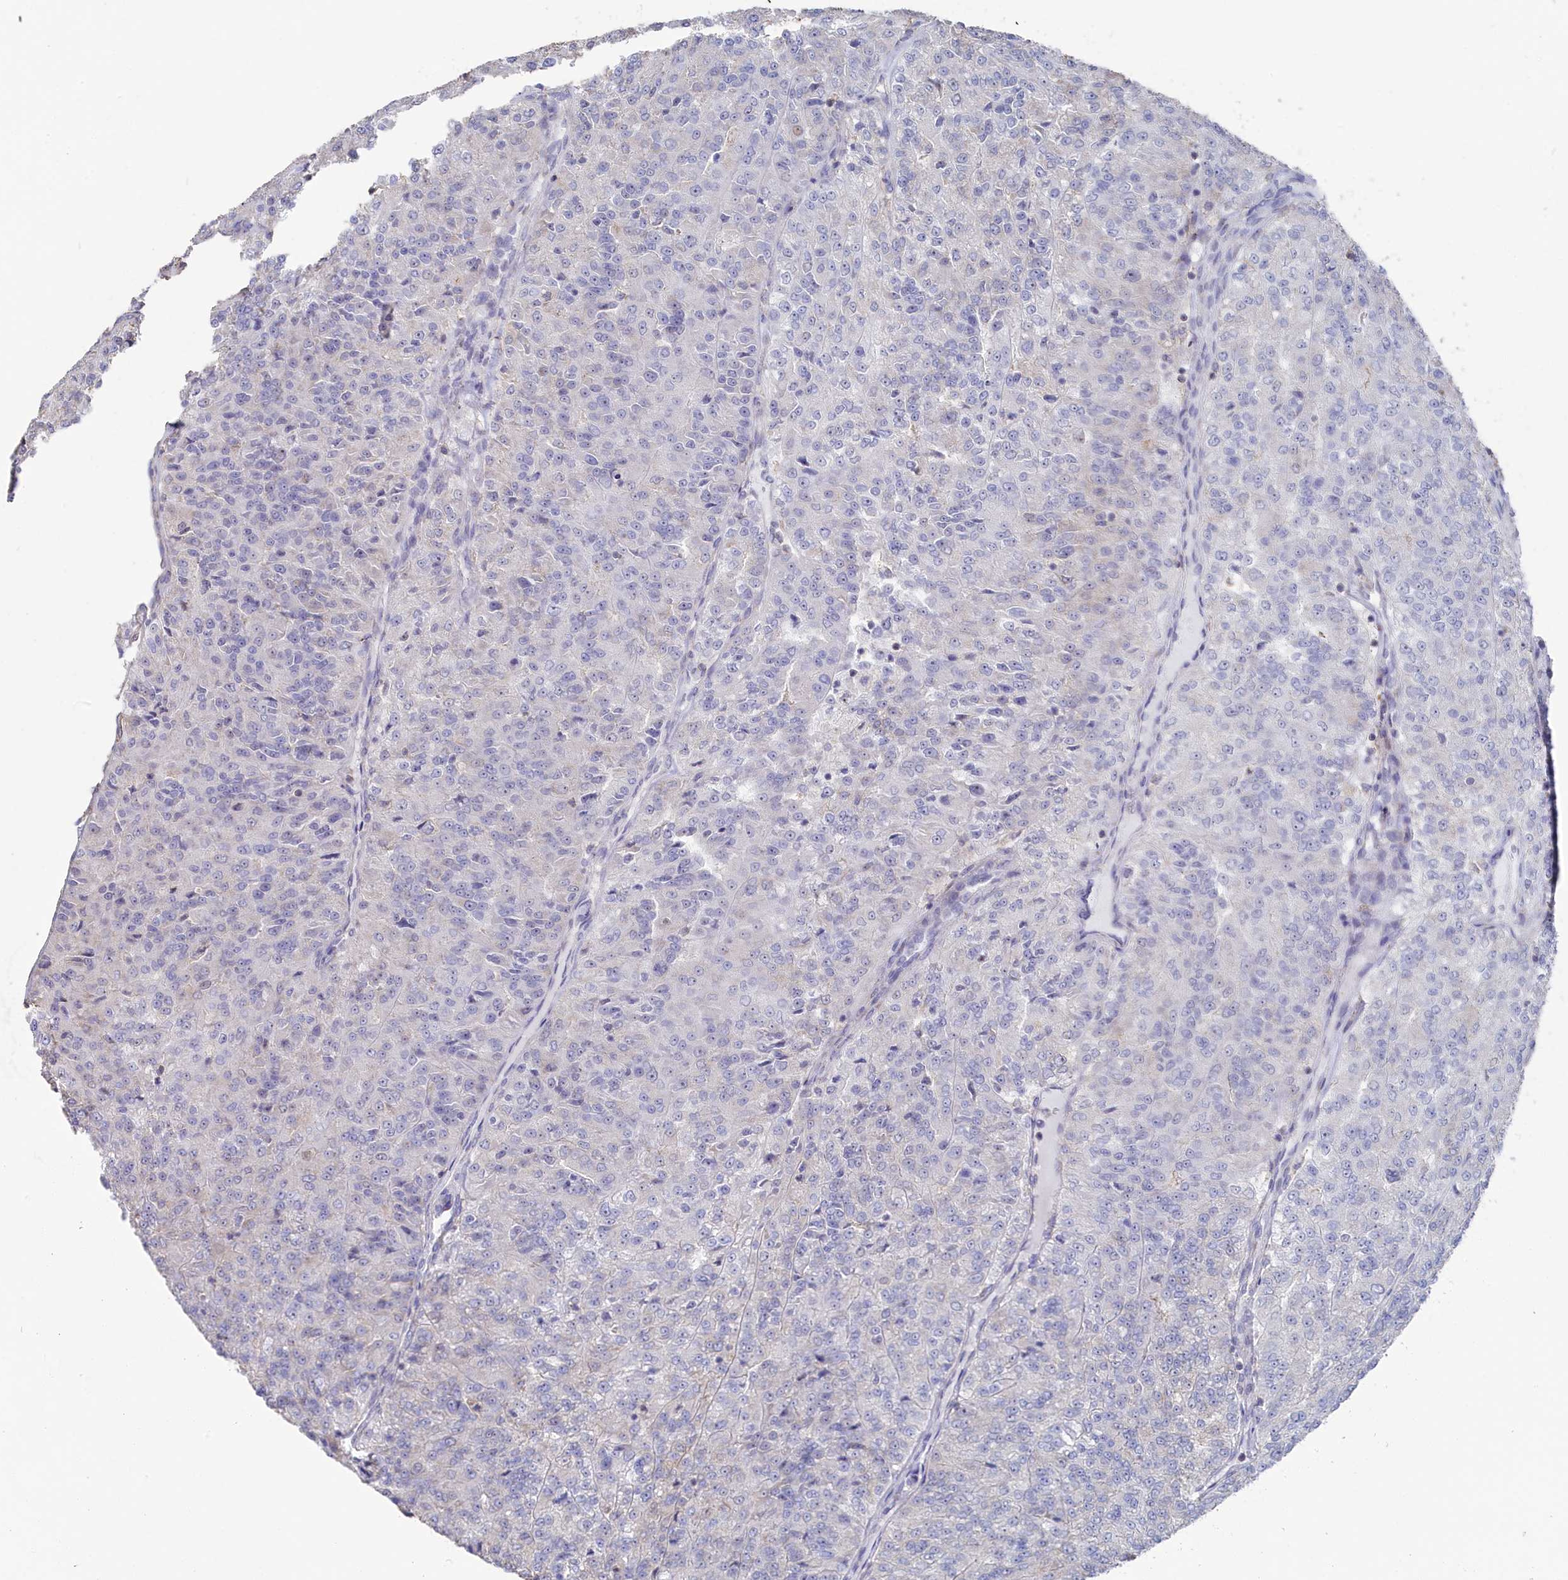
{"staining": {"intensity": "negative", "quantity": "none", "location": "none"}, "tissue": "renal cancer", "cell_type": "Tumor cells", "image_type": "cancer", "snomed": [{"axis": "morphology", "description": "Adenocarcinoma, NOS"}, {"axis": "topography", "description": "Kidney"}], "caption": "Immunohistochemical staining of human renal adenocarcinoma shows no significant staining in tumor cells. (Immunohistochemistry, brightfield microscopy, high magnification).", "gene": "SEMG2", "patient": {"sex": "female", "age": 63}}